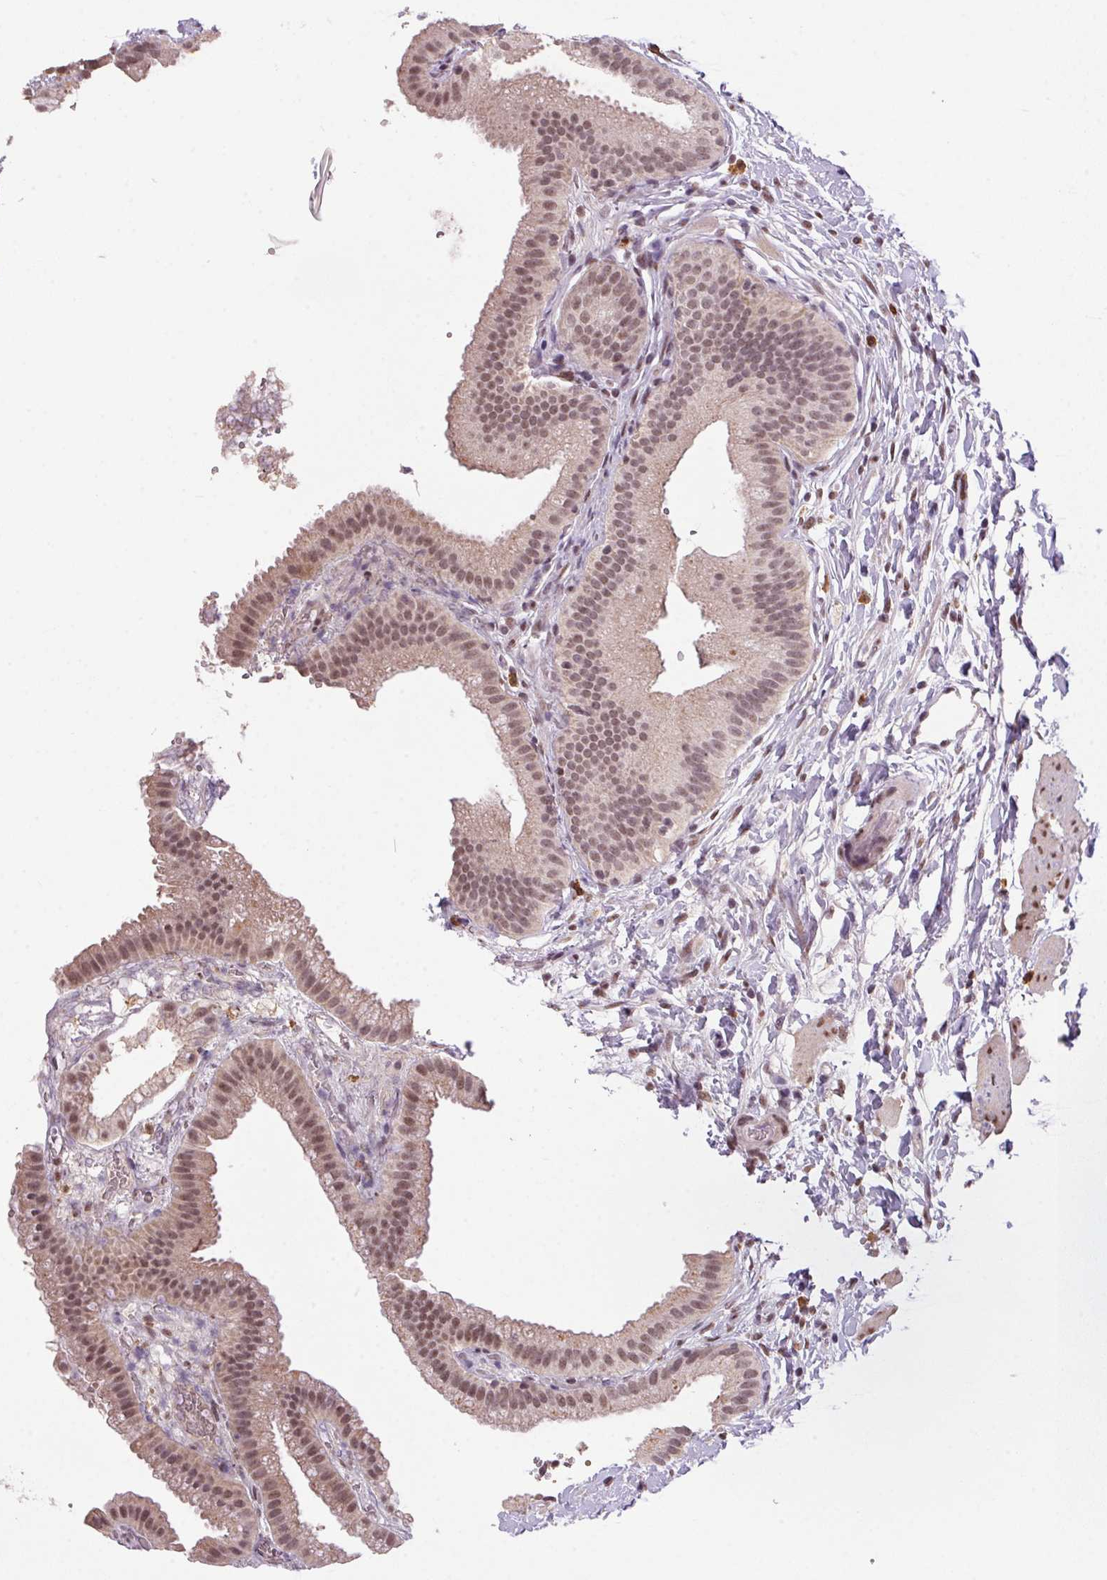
{"staining": {"intensity": "weak", "quantity": ">75%", "location": "nuclear"}, "tissue": "gallbladder", "cell_type": "Glandular cells", "image_type": "normal", "snomed": [{"axis": "morphology", "description": "Normal tissue, NOS"}, {"axis": "topography", "description": "Gallbladder"}], "caption": "Immunohistochemistry histopathology image of benign human gallbladder stained for a protein (brown), which displays low levels of weak nuclear positivity in approximately >75% of glandular cells.", "gene": "ZBTB4", "patient": {"sex": "female", "age": 63}}